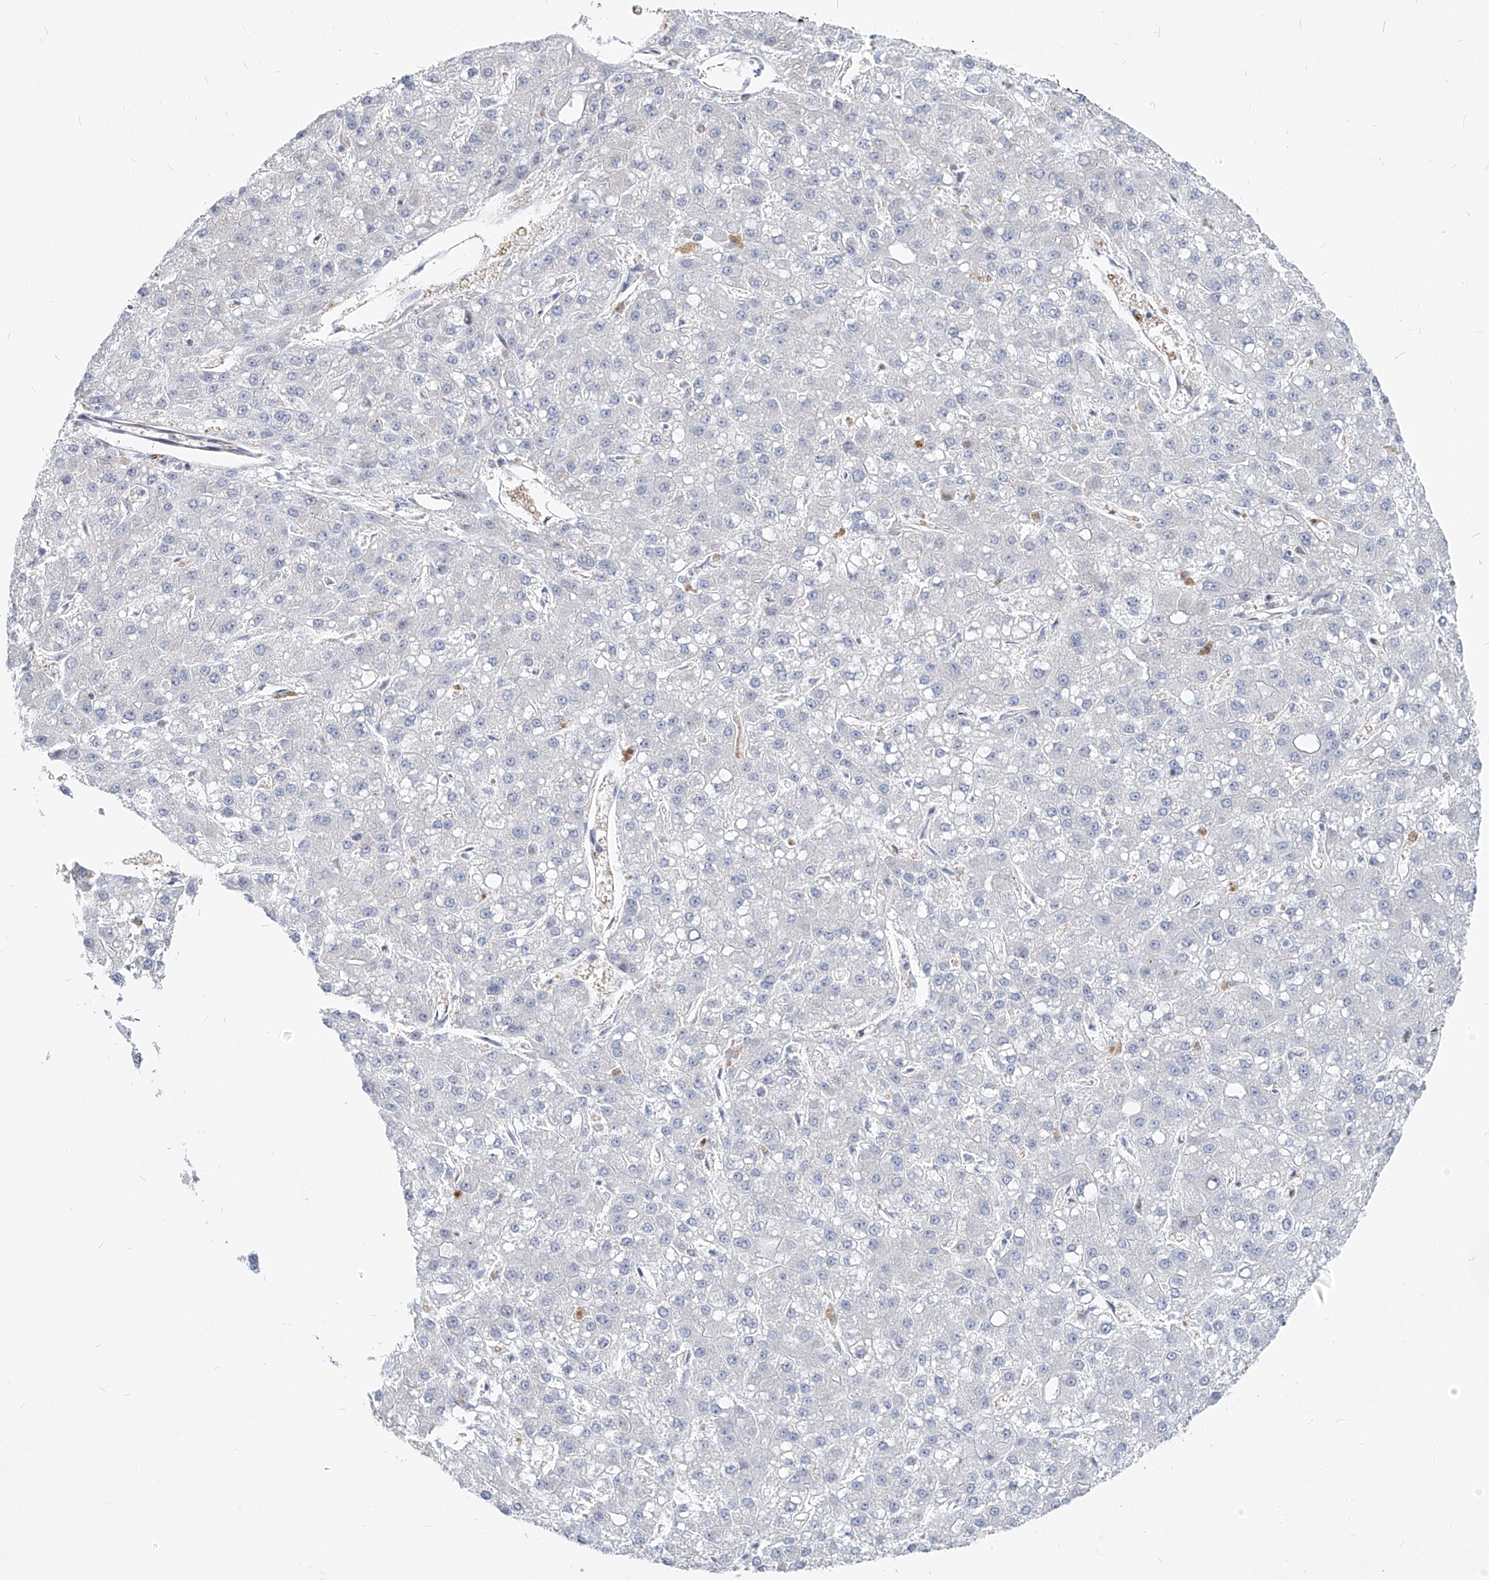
{"staining": {"intensity": "negative", "quantity": "none", "location": "none"}, "tissue": "liver cancer", "cell_type": "Tumor cells", "image_type": "cancer", "snomed": [{"axis": "morphology", "description": "Carcinoma, Hepatocellular, NOS"}, {"axis": "topography", "description": "Liver"}], "caption": "The histopathology image exhibits no significant staining in tumor cells of hepatocellular carcinoma (liver).", "gene": "UFL1", "patient": {"sex": "male", "age": 67}}